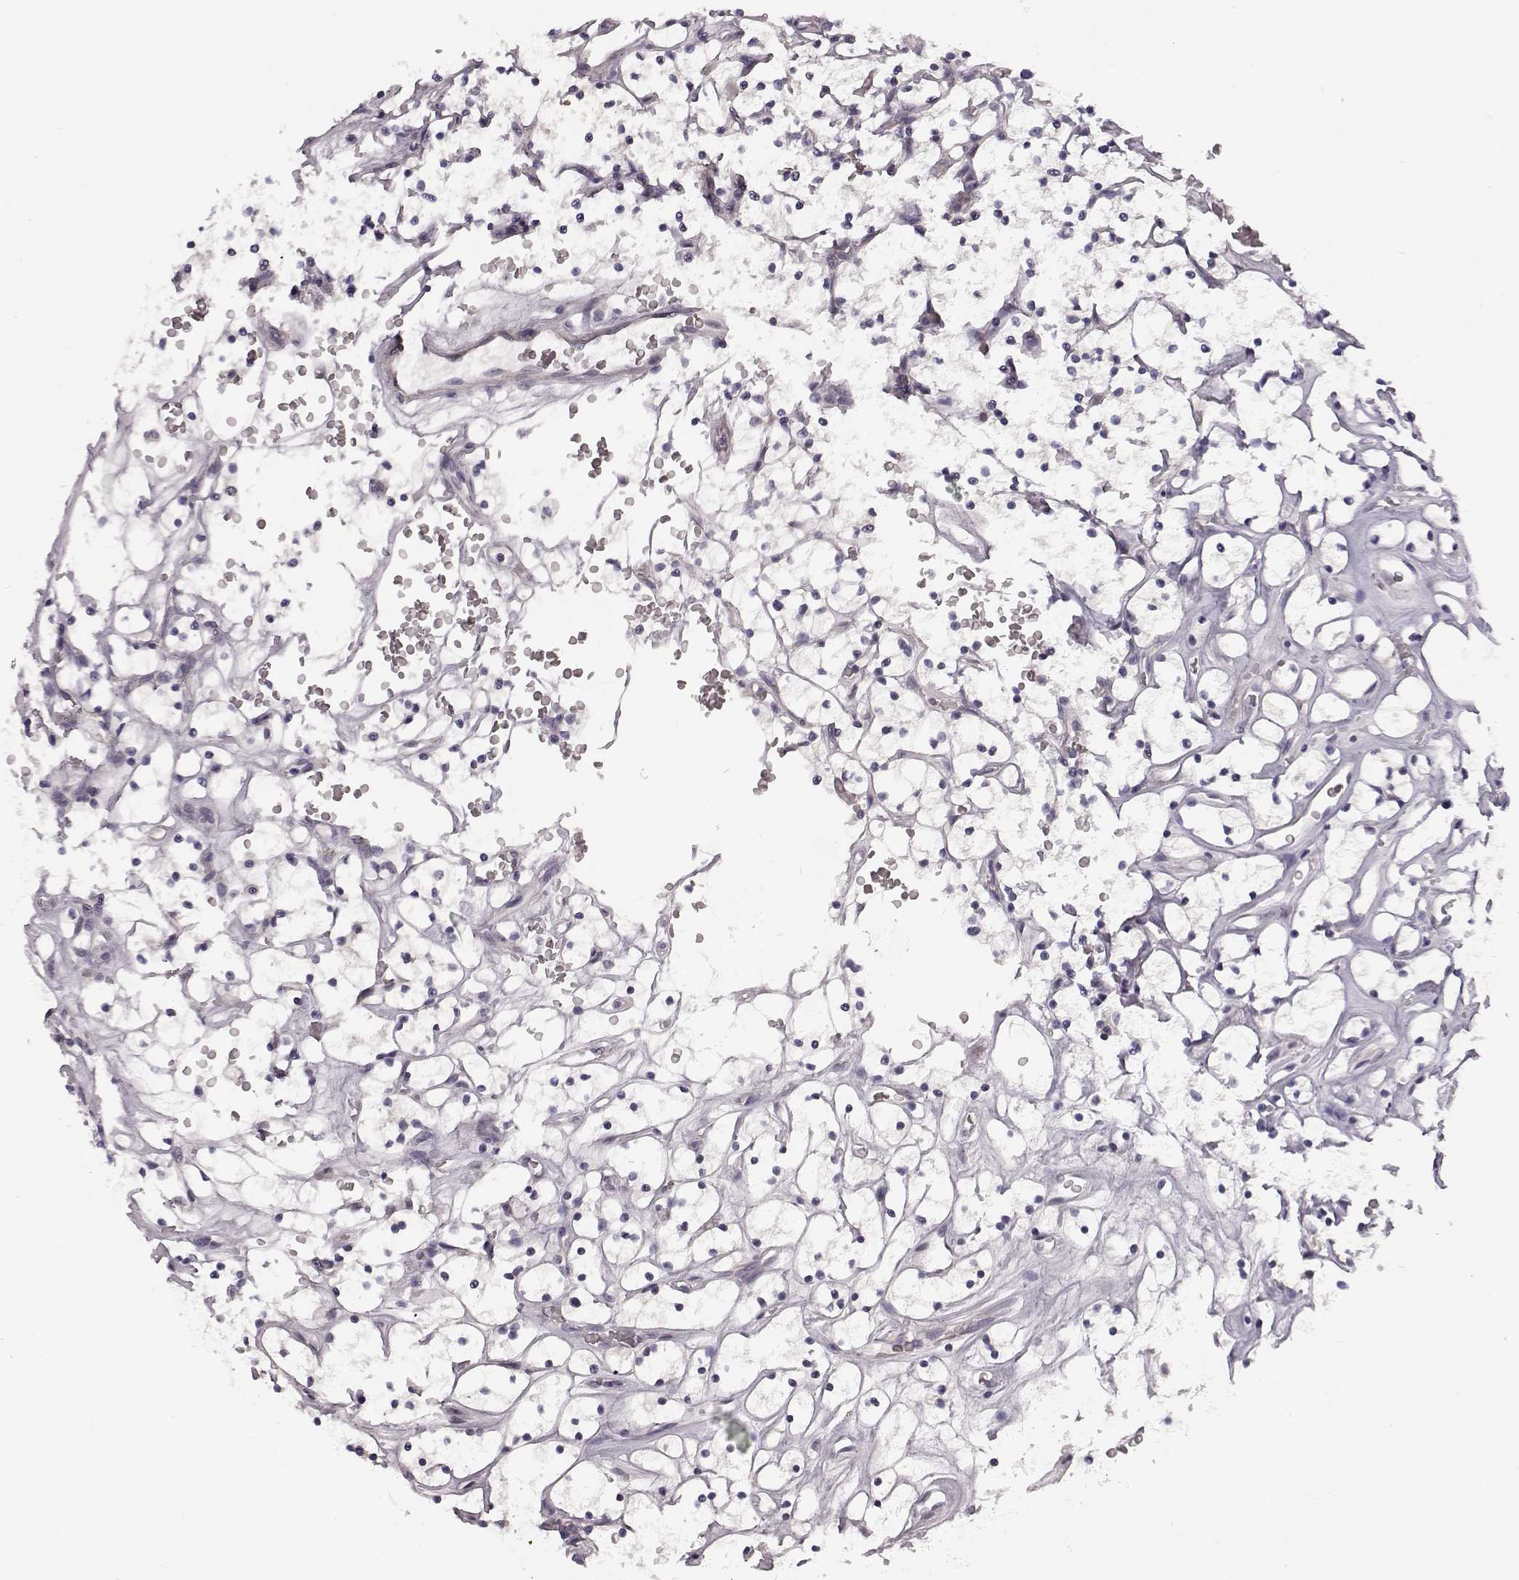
{"staining": {"intensity": "negative", "quantity": "none", "location": "none"}, "tissue": "renal cancer", "cell_type": "Tumor cells", "image_type": "cancer", "snomed": [{"axis": "morphology", "description": "Adenocarcinoma, NOS"}, {"axis": "topography", "description": "Kidney"}], "caption": "Immunohistochemistry (IHC) photomicrograph of neoplastic tissue: renal cancer stained with DAB (3,3'-diaminobenzidine) exhibits no significant protein expression in tumor cells.", "gene": "C10orf62", "patient": {"sex": "female", "age": 64}}